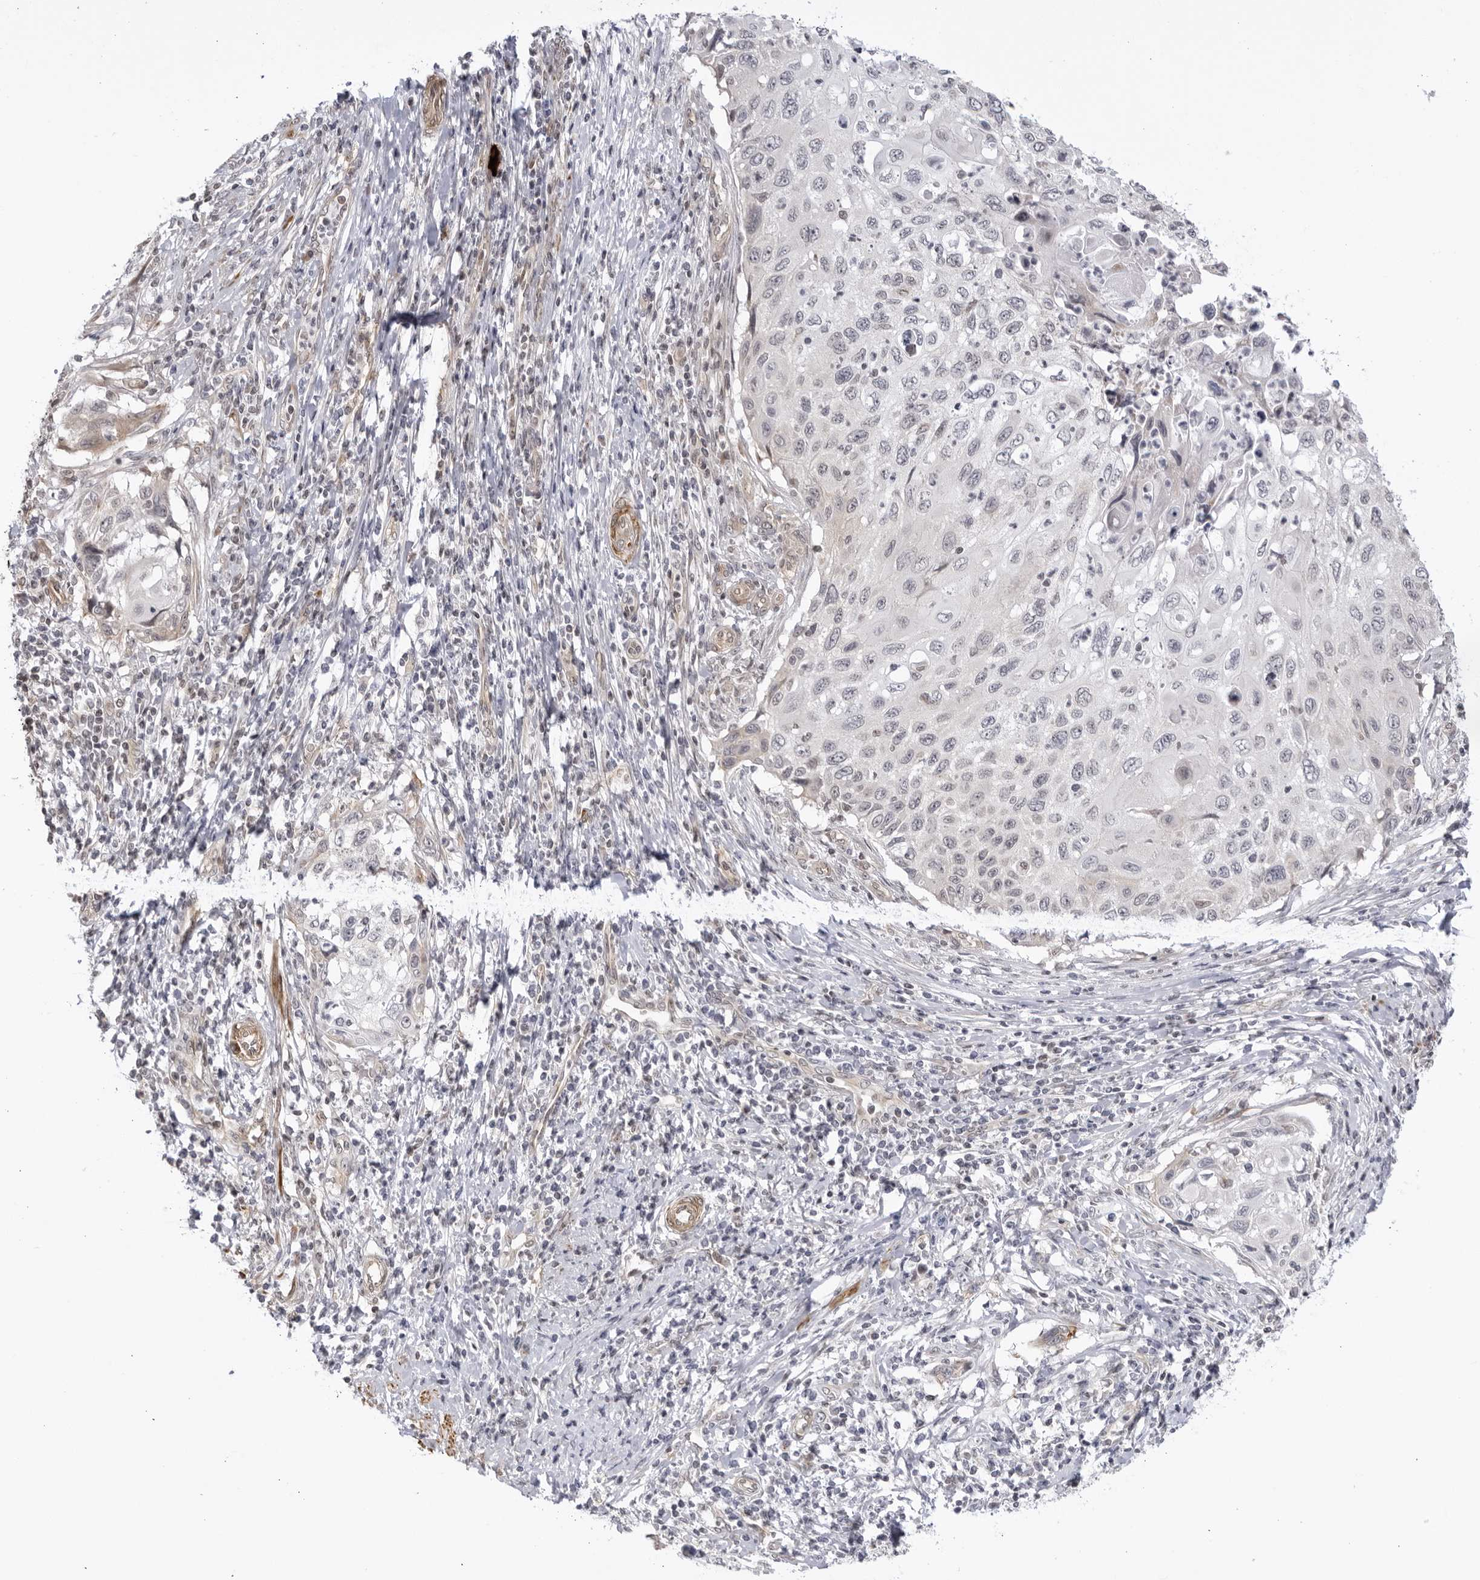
{"staining": {"intensity": "negative", "quantity": "none", "location": "none"}, "tissue": "cervical cancer", "cell_type": "Tumor cells", "image_type": "cancer", "snomed": [{"axis": "morphology", "description": "Squamous cell carcinoma, NOS"}, {"axis": "topography", "description": "Cervix"}], "caption": "Immunohistochemistry of human squamous cell carcinoma (cervical) exhibits no expression in tumor cells.", "gene": "CNBD1", "patient": {"sex": "female", "age": 70}}